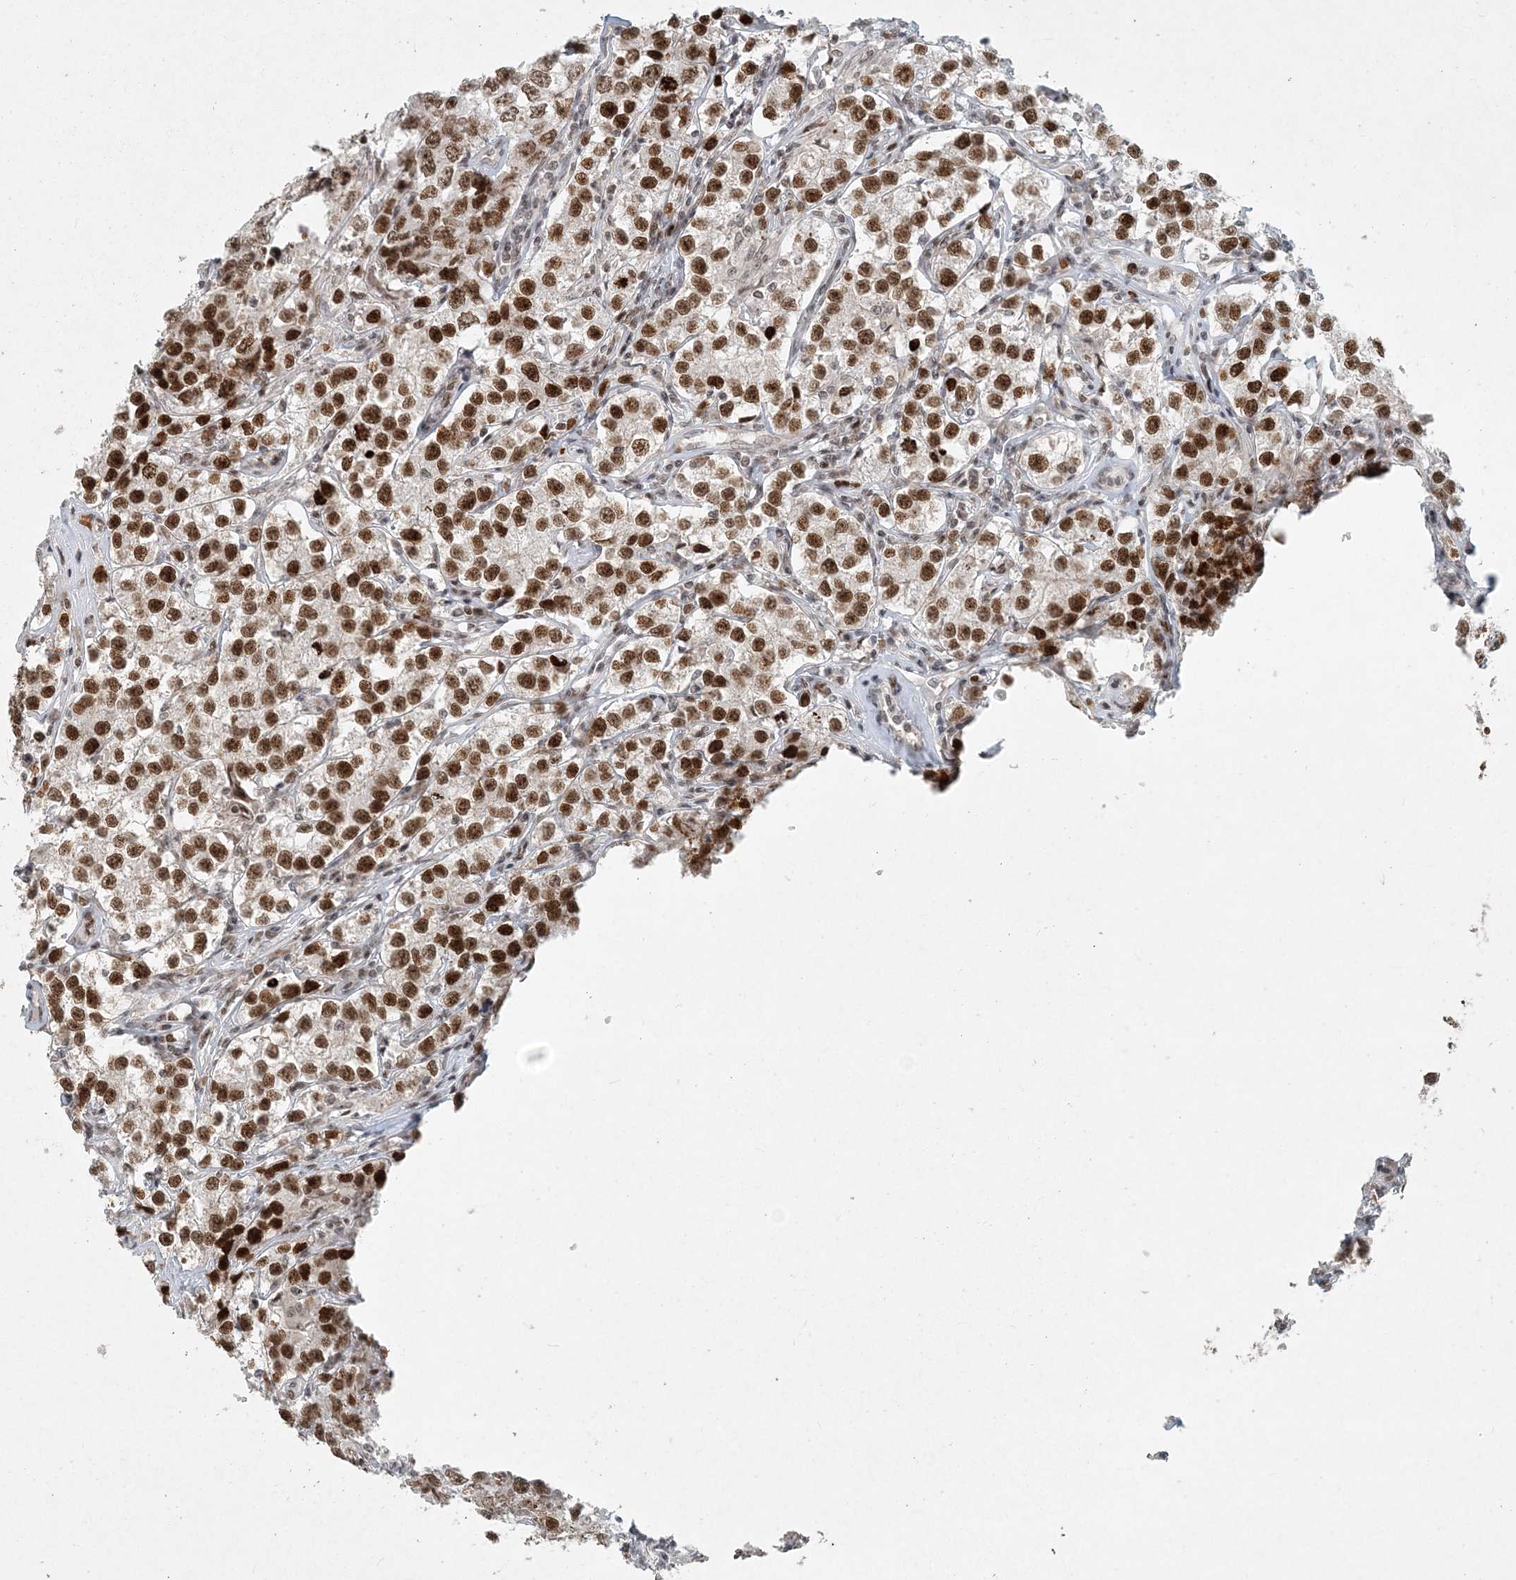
{"staining": {"intensity": "strong", "quantity": ">75%", "location": "nuclear"}, "tissue": "testis cancer", "cell_type": "Tumor cells", "image_type": "cancer", "snomed": [{"axis": "morphology", "description": "Seminoma, NOS"}, {"axis": "morphology", "description": "Carcinoma, Embryonal, NOS"}, {"axis": "topography", "description": "Testis"}], "caption": "Seminoma (testis) was stained to show a protein in brown. There is high levels of strong nuclear positivity in approximately >75% of tumor cells.", "gene": "BAZ1B", "patient": {"sex": "male", "age": 43}}